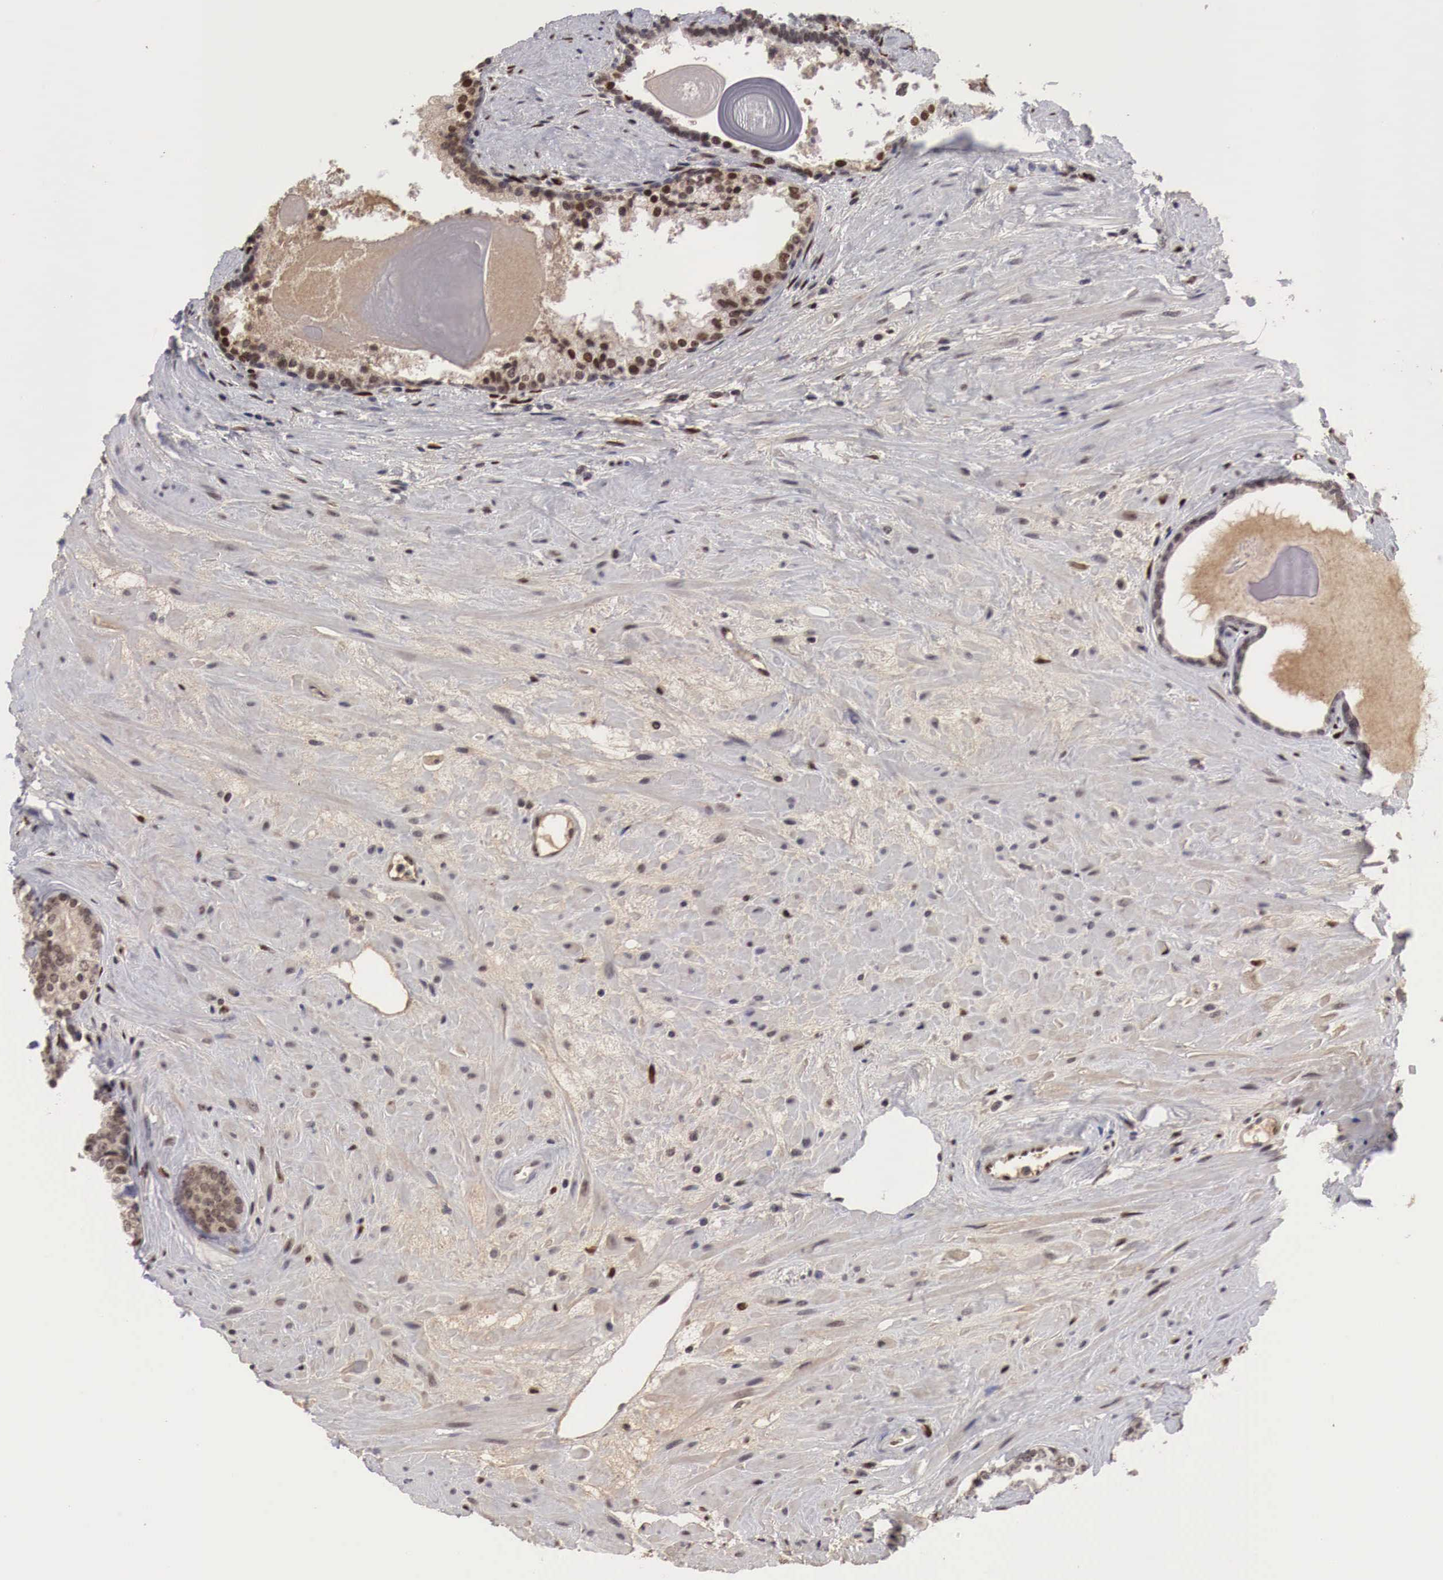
{"staining": {"intensity": "moderate", "quantity": "25%-75%", "location": "nuclear"}, "tissue": "prostate", "cell_type": "Glandular cells", "image_type": "normal", "snomed": [{"axis": "morphology", "description": "Normal tissue, NOS"}, {"axis": "topography", "description": "Prostate"}], "caption": "Prostate stained for a protein (brown) reveals moderate nuclear positive positivity in about 25%-75% of glandular cells.", "gene": "DACH2", "patient": {"sex": "male", "age": 65}}